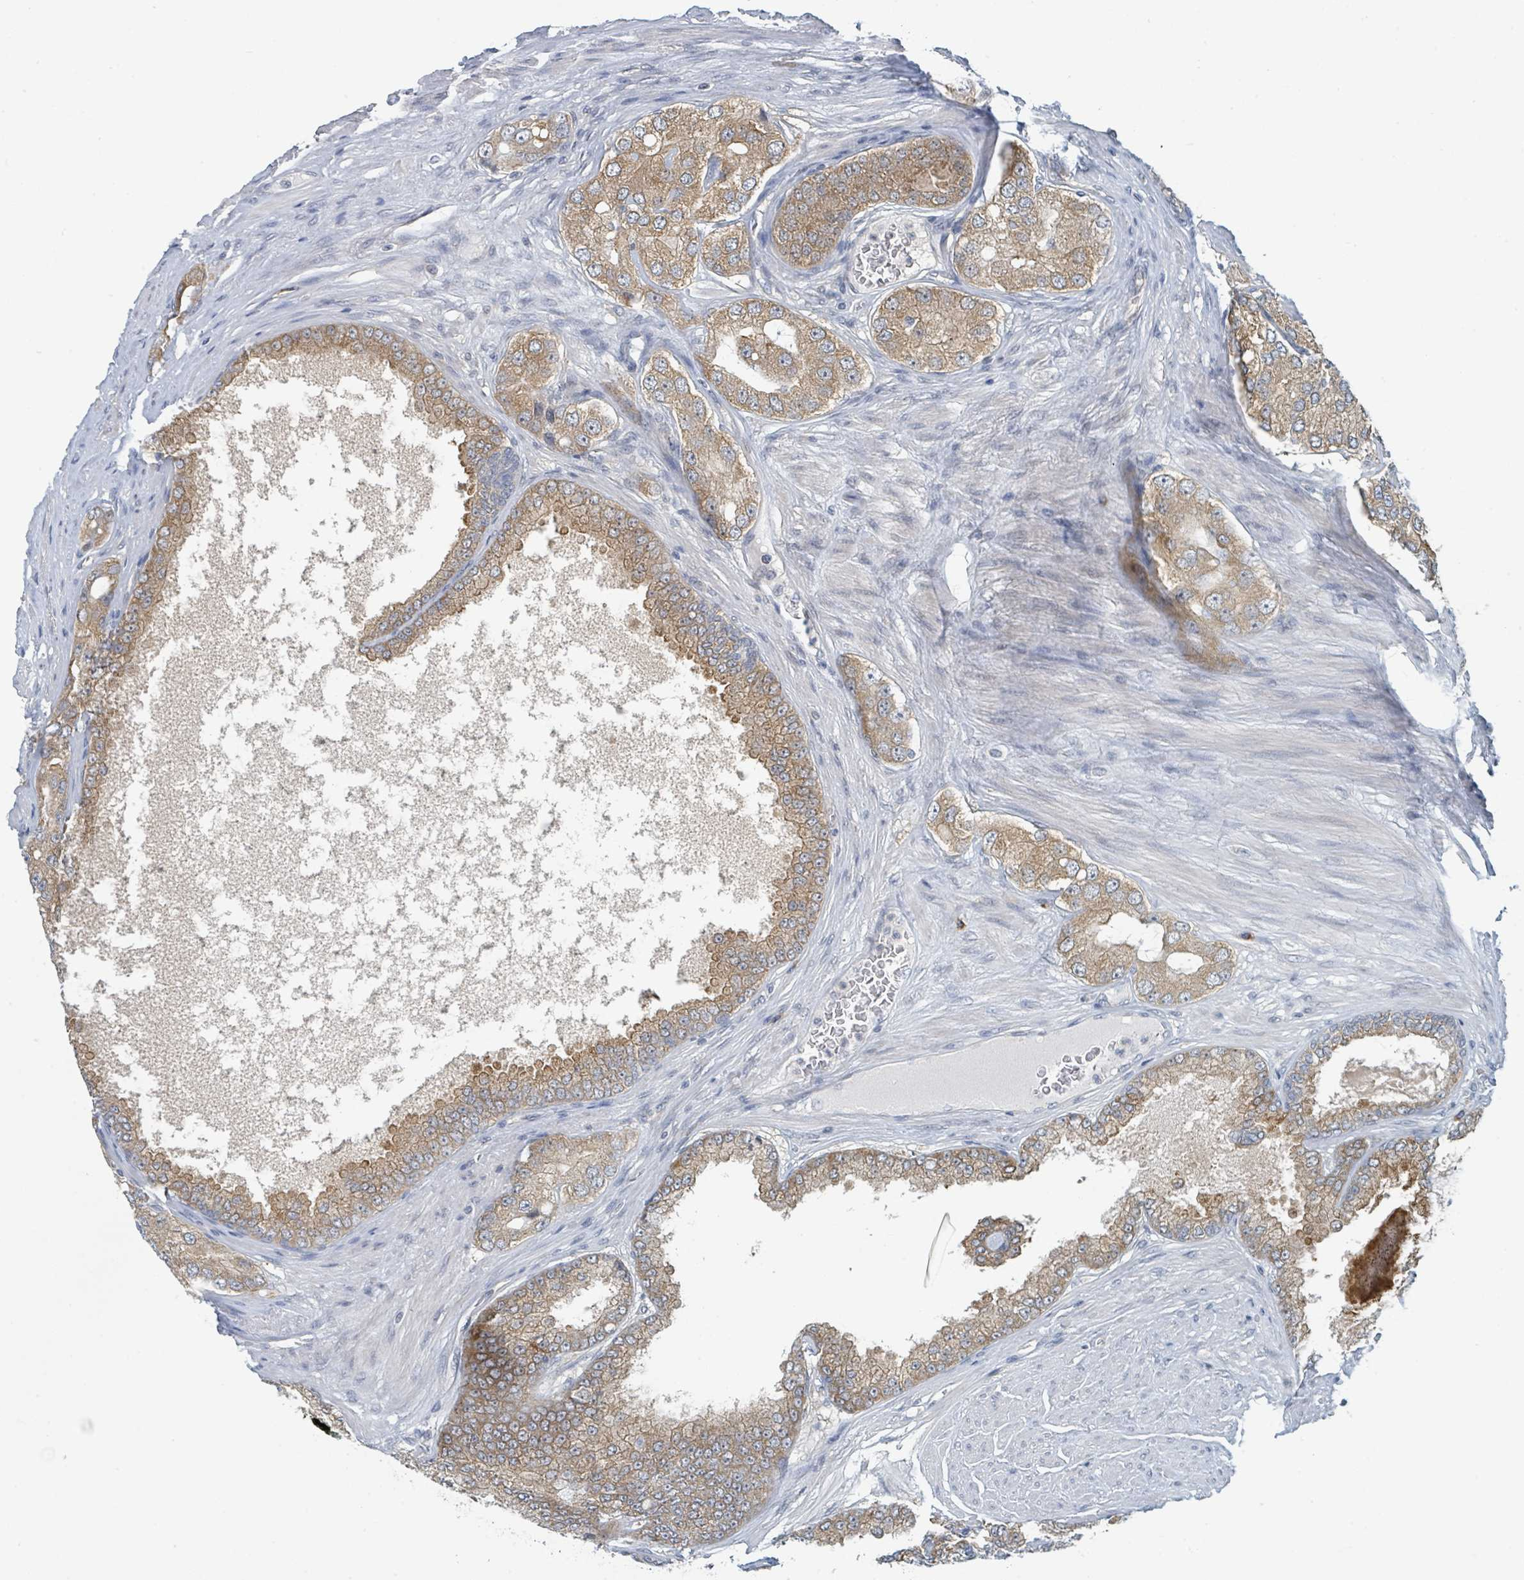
{"staining": {"intensity": "moderate", "quantity": ">75%", "location": "cytoplasmic/membranous"}, "tissue": "prostate cancer", "cell_type": "Tumor cells", "image_type": "cancer", "snomed": [{"axis": "morphology", "description": "Adenocarcinoma, High grade"}, {"axis": "topography", "description": "Prostate"}], "caption": "A micrograph of human prostate cancer (adenocarcinoma (high-grade)) stained for a protein shows moderate cytoplasmic/membranous brown staining in tumor cells.", "gene": "ANKRD55", "patient": {"sex": "male", "age": 71}}